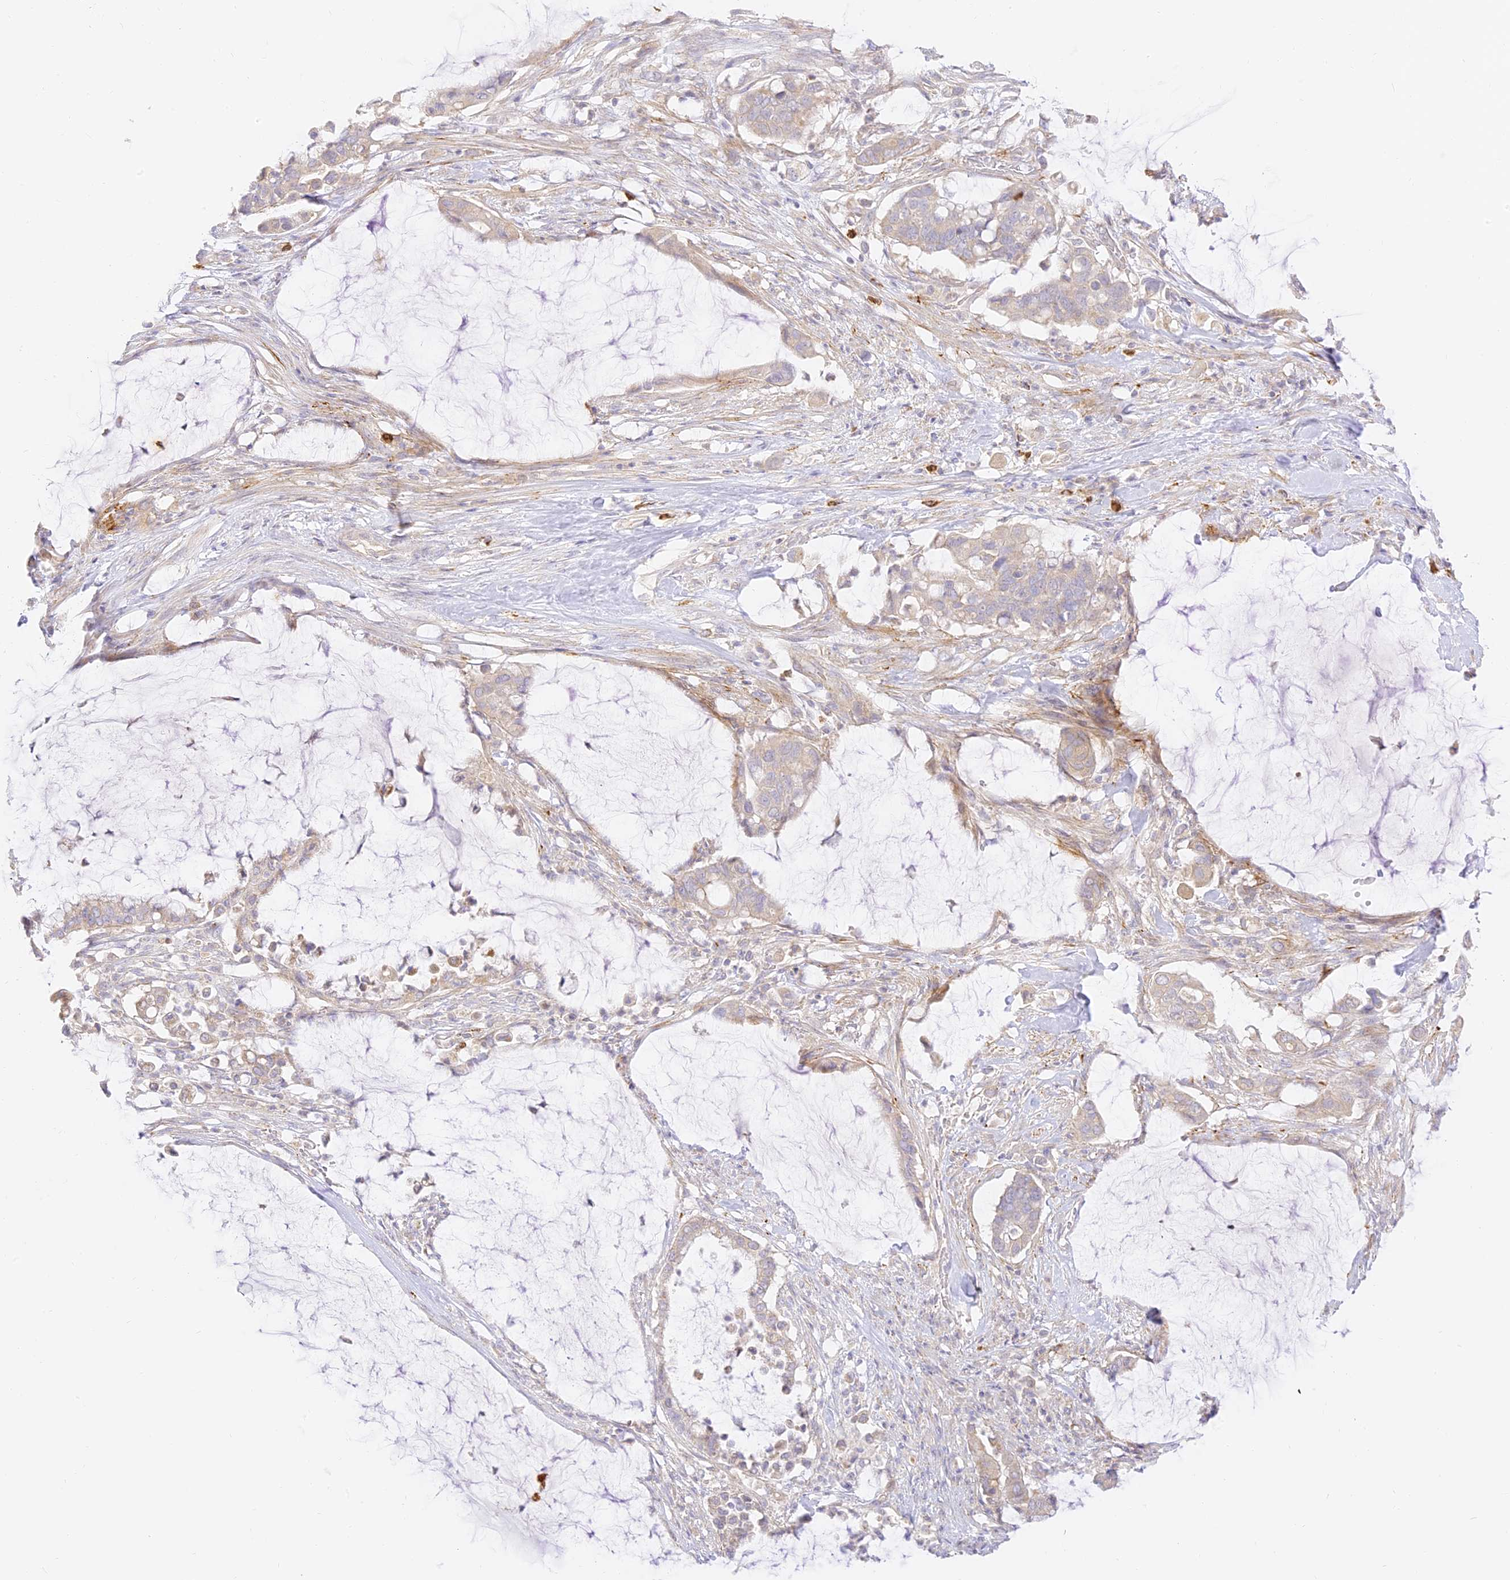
{"staining": {"intensity": "weak", "quantity": "<25%", "location": "cytoplasmic/membranous"}, "tissue": "pancreatic cancer", "cell_type": "Tumor cells", "image_type": "cancer", "snomed": [{"axis": "morphology", "description": "Adenocarcinoma, NOS"}, {"axis": "topography", "description": "Pancreas"}], "caption": "There is no significant positivity in tumor cells of pancreatic adenocarcinoma.", "gene": "LRRC15", "patient": {"sex": "male", "age": 41}}